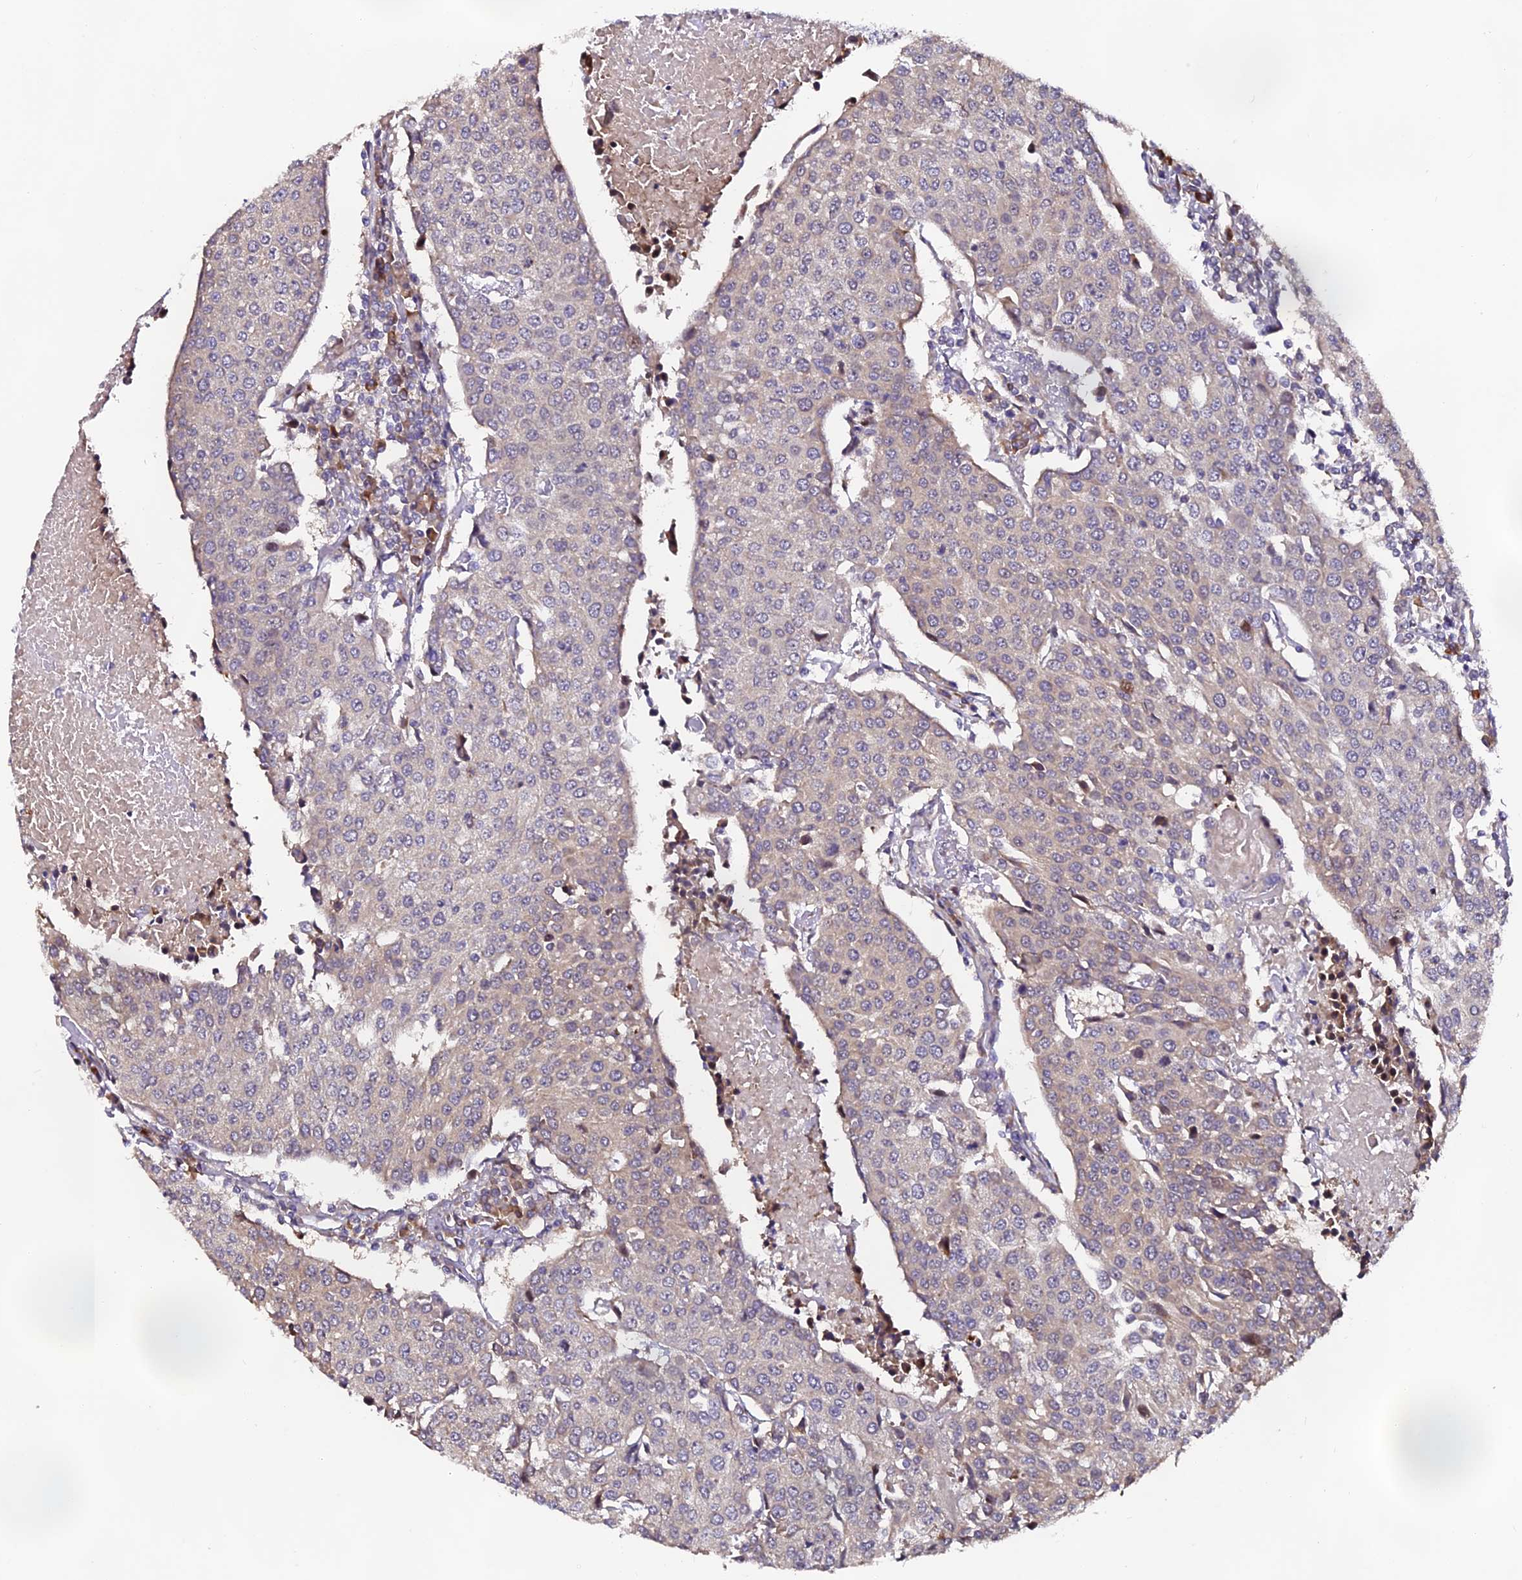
{"staining": {"intensity": "moderate", "quantity": "<25%", "location": "nuclear"}, "tissue": "urothelial cancer", "cell_type": "Tumor cells", "image_type": "cancer", "snomed": [{"axis": "morphology", "description": "Urothelial carcinoma, High grade"}, {"axis": "topography", "description": "Urinary bladder"}], "caption": "This histopathology image exhibits urothelial cancer stained with immunohistochemistry (IHC) to label a protein in brown. The nuclear of tumor cells show moderate positivity for the protein. Nuclei are counter-stained blue.", "gene": "RAB28", "patient": {"sex": "female", "age": 85}}